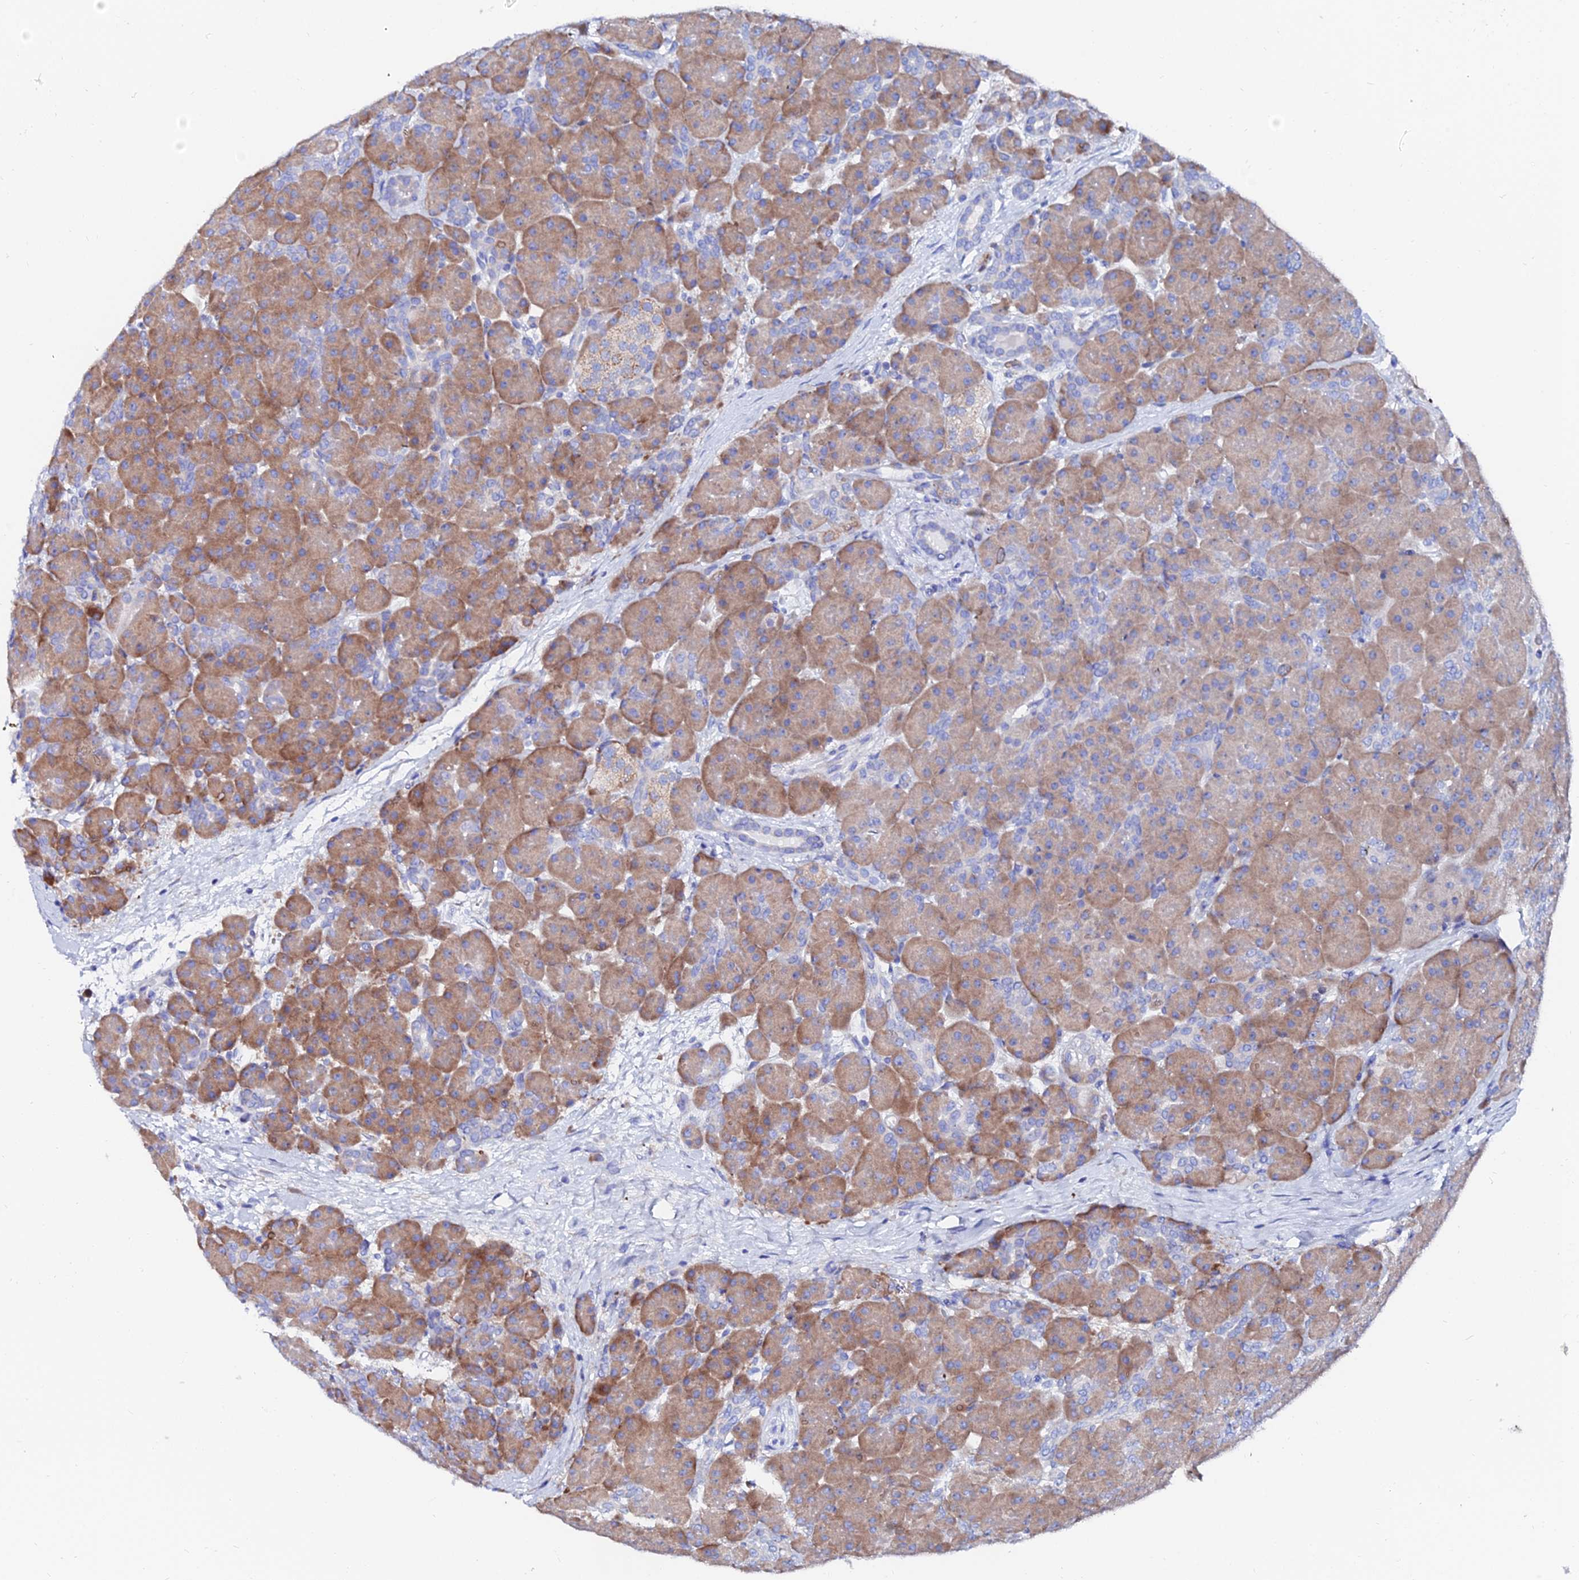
{"staining": {"intensity": "strong", "quantity": ">75%", "location": "cytoplasmic/membranous"}, "tissue": "pancreas", "cell_type": "Exocrine glandular cells", "image_type": "normal", "snomed": [{"axis": "morphology", "description": "Normal tissue, NOS"}, {"axis": "topography", "description": "Pancreas"}], "caption": "The histopathology image demonstrates staining of unremarkable pancreas, revealing strong cytoplasmic/membranous protein staining (brown color) within exocrine glandular cells. (brown staining indicates protein expression, while blue staining denotes nuclei).", "gene": "PTTG1", "patient": {"sex": "male", "age": 66}}